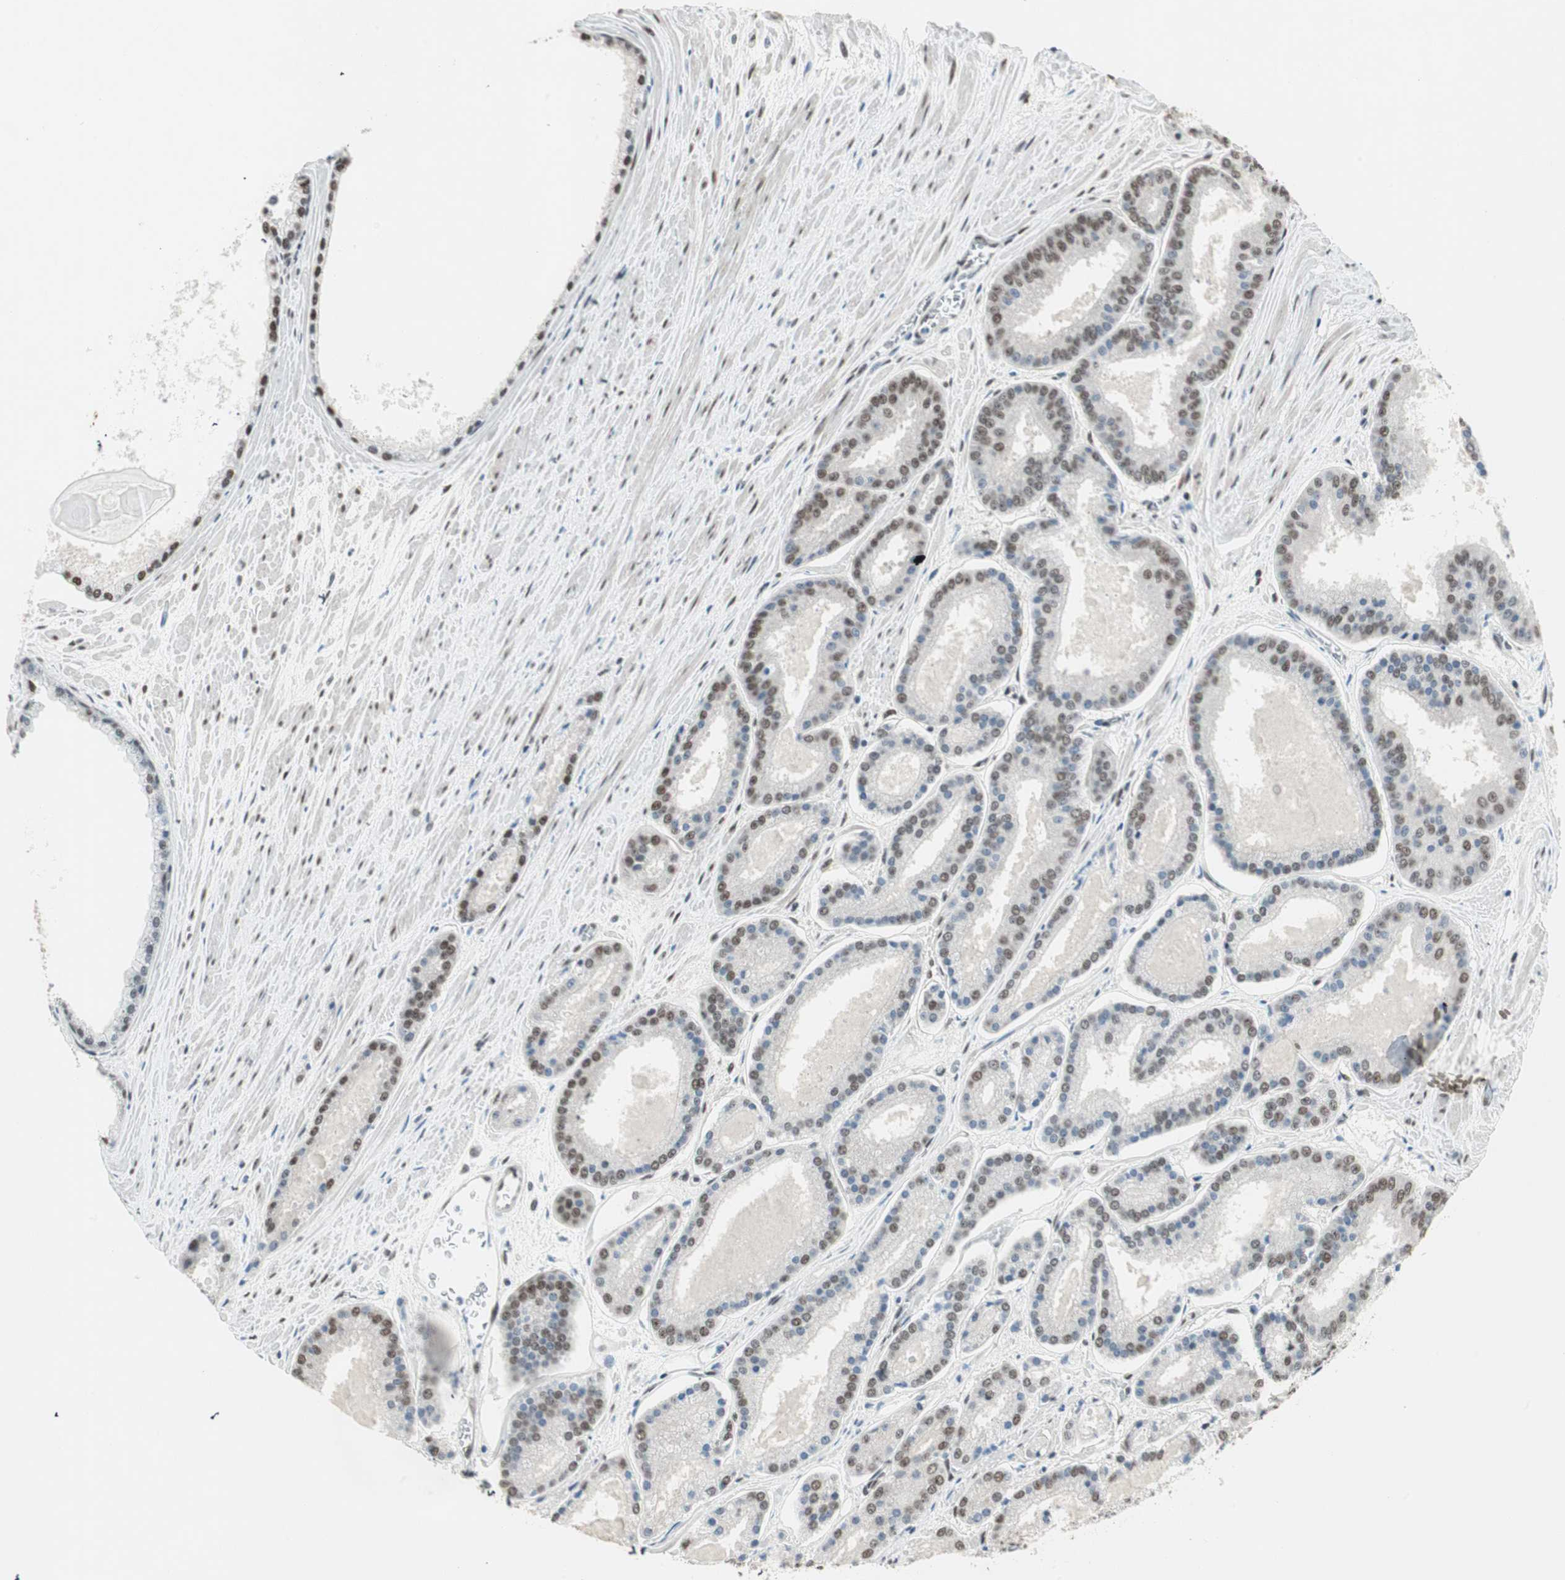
{"staining": {"intensity": "moderate", "quantity": "25%-75%", "location": "nuclear"}, "tissue": "prostate cancer", "cell_type": "Tumor cells", "image_type": "cancer", "snomed": [{"axis": "morphology", "description": "Adenocarcinoma, Low grade"}, {"axis": "topography", "description": "Prostate"}], "caption": "A histopathology image showing moderate nuclear expression in about 25%-75% of tumor cells in prostate cancer (adenocarcinoma (low-grade)), as visualized by brown immunohistochemical staining.", "gene": "ZBTB17", "patient": {"sex": "male", "age": 59}}